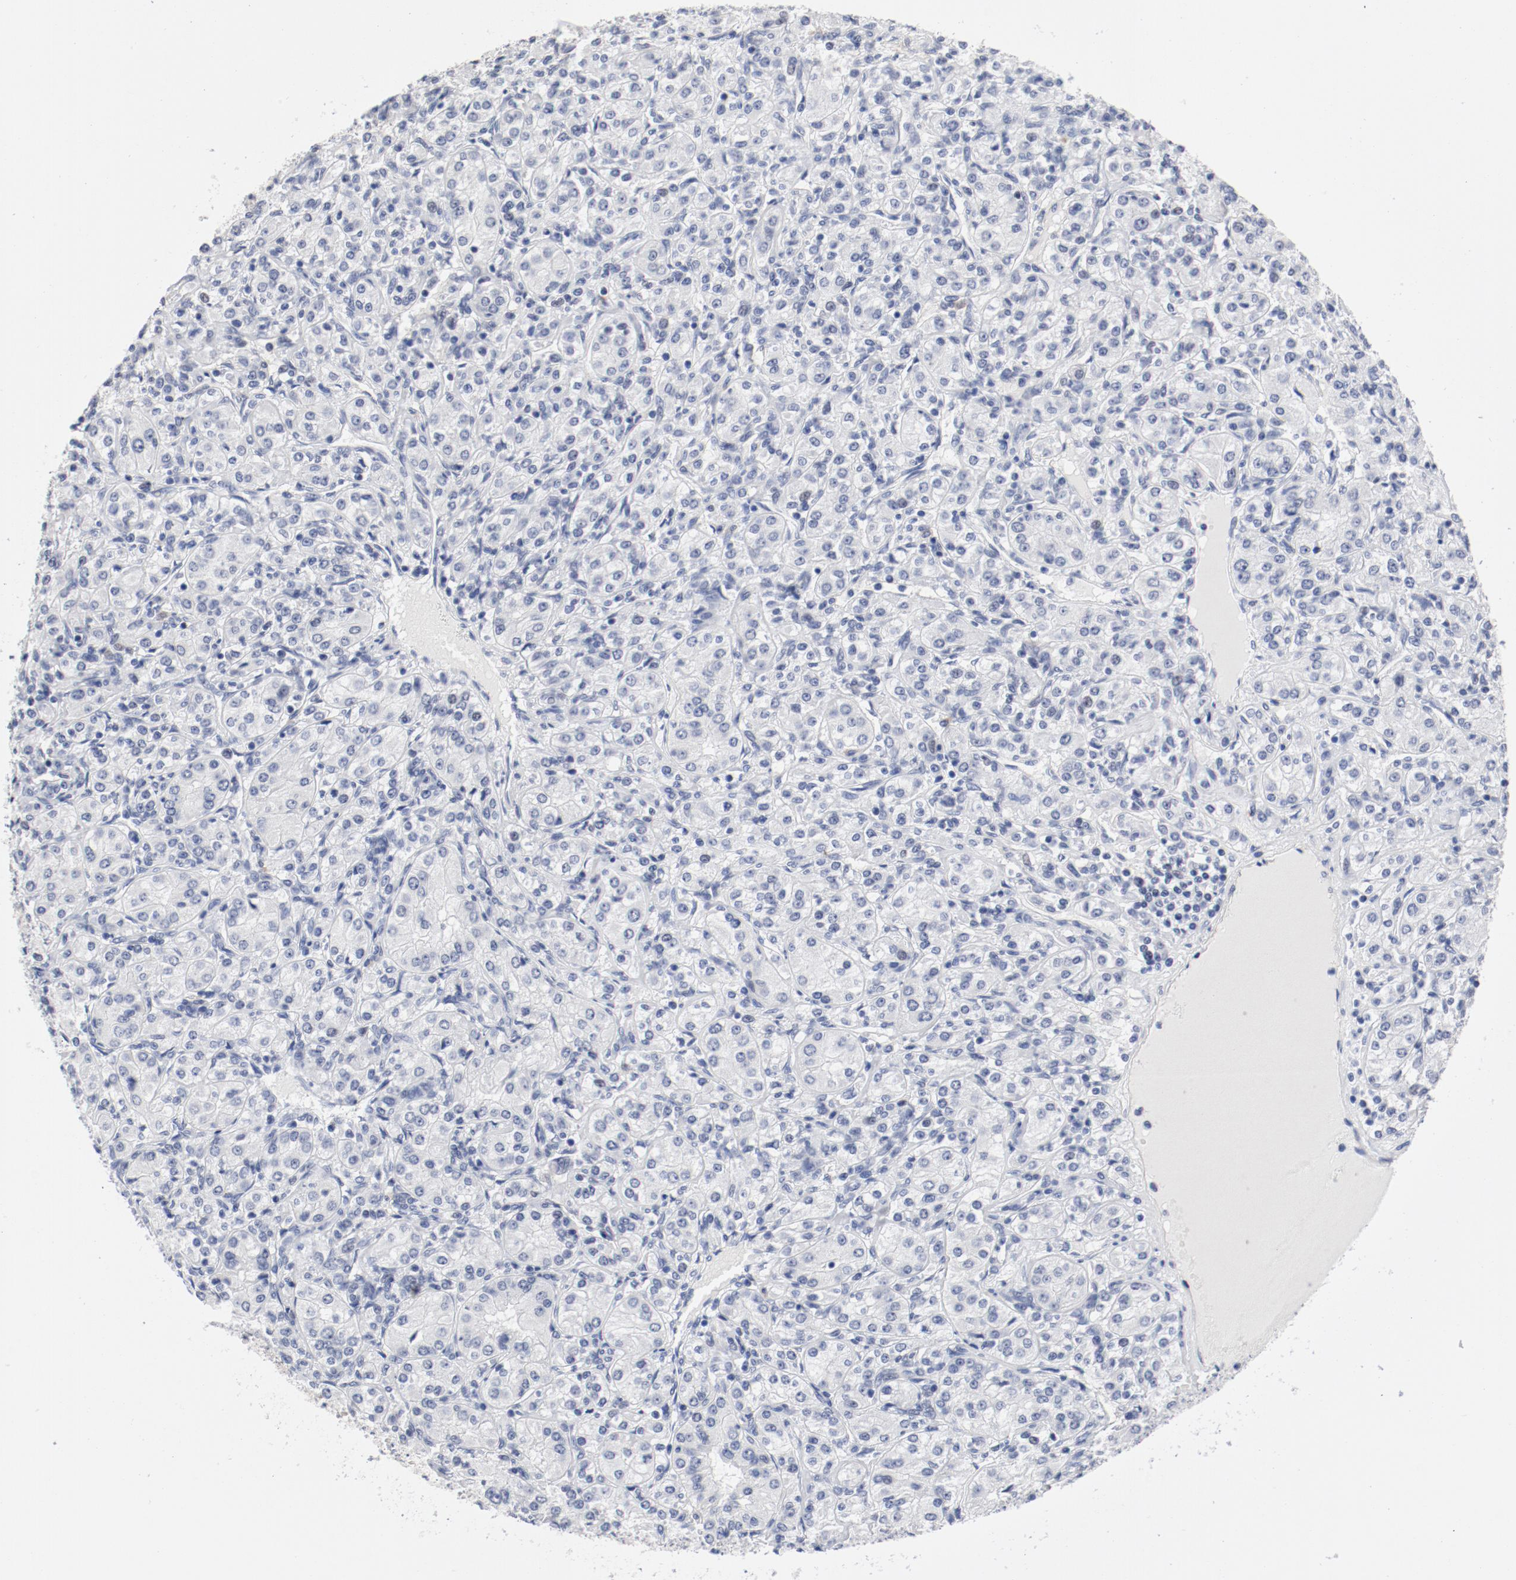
{"staining": {"intensity": "negative", "quantity": "none", "location": "none"}, "tissue": "renal cancer", "cell_type": "Tumor cells", "image_type": "cancer", "snomed": [{"axis": "morphology", "description": "Adenocarcinoma, NOS"}, {"axis": "topography", "description": "Kidney"}], "caption": "Renal cancer (adenocarcinoma) stained for a protein using immunohistochemistry (IHC) exhibits no staining tumor cells.", "gene": "ANKLE2", "patient": {"sex": "male", "age": 77}}